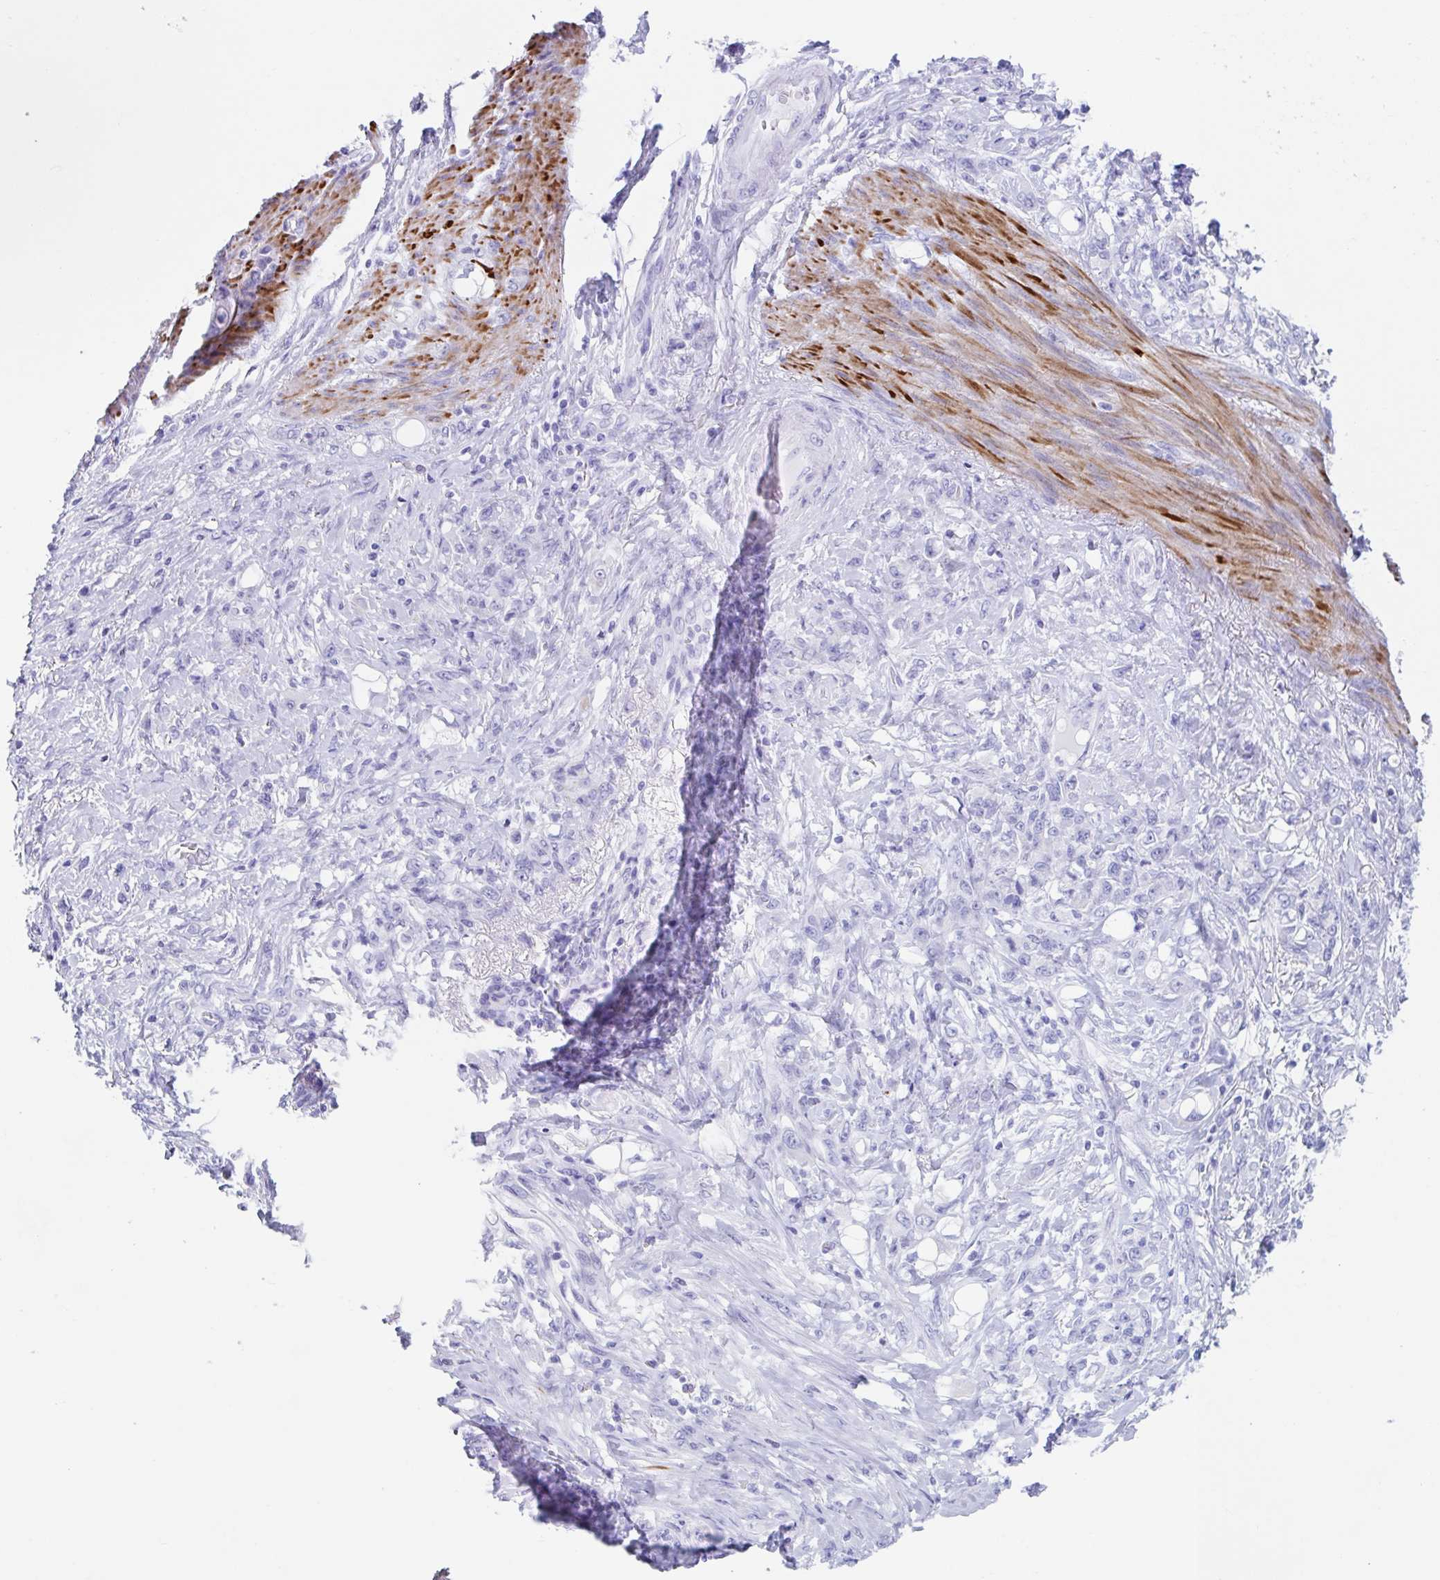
{"staining": {"intensity": "negative", "quantity": "none", "location": "none"}, "tissue": "stomach cancer", "cell_type": "Tumor cells", "image_type": "cancer", "snomed": [{"axis": "morphology", "description": "Adenocarcinoma, NOS"}, {"axis": "topography", "description": "Stomach"}], "caption": "High power microscopy photomicrograph of an IHC image of adenocarcinoma (stomach), revealing no significant staining in tumor cells.", "gene": "CPTP", "patient": {"sex": "female", "age": 79}}